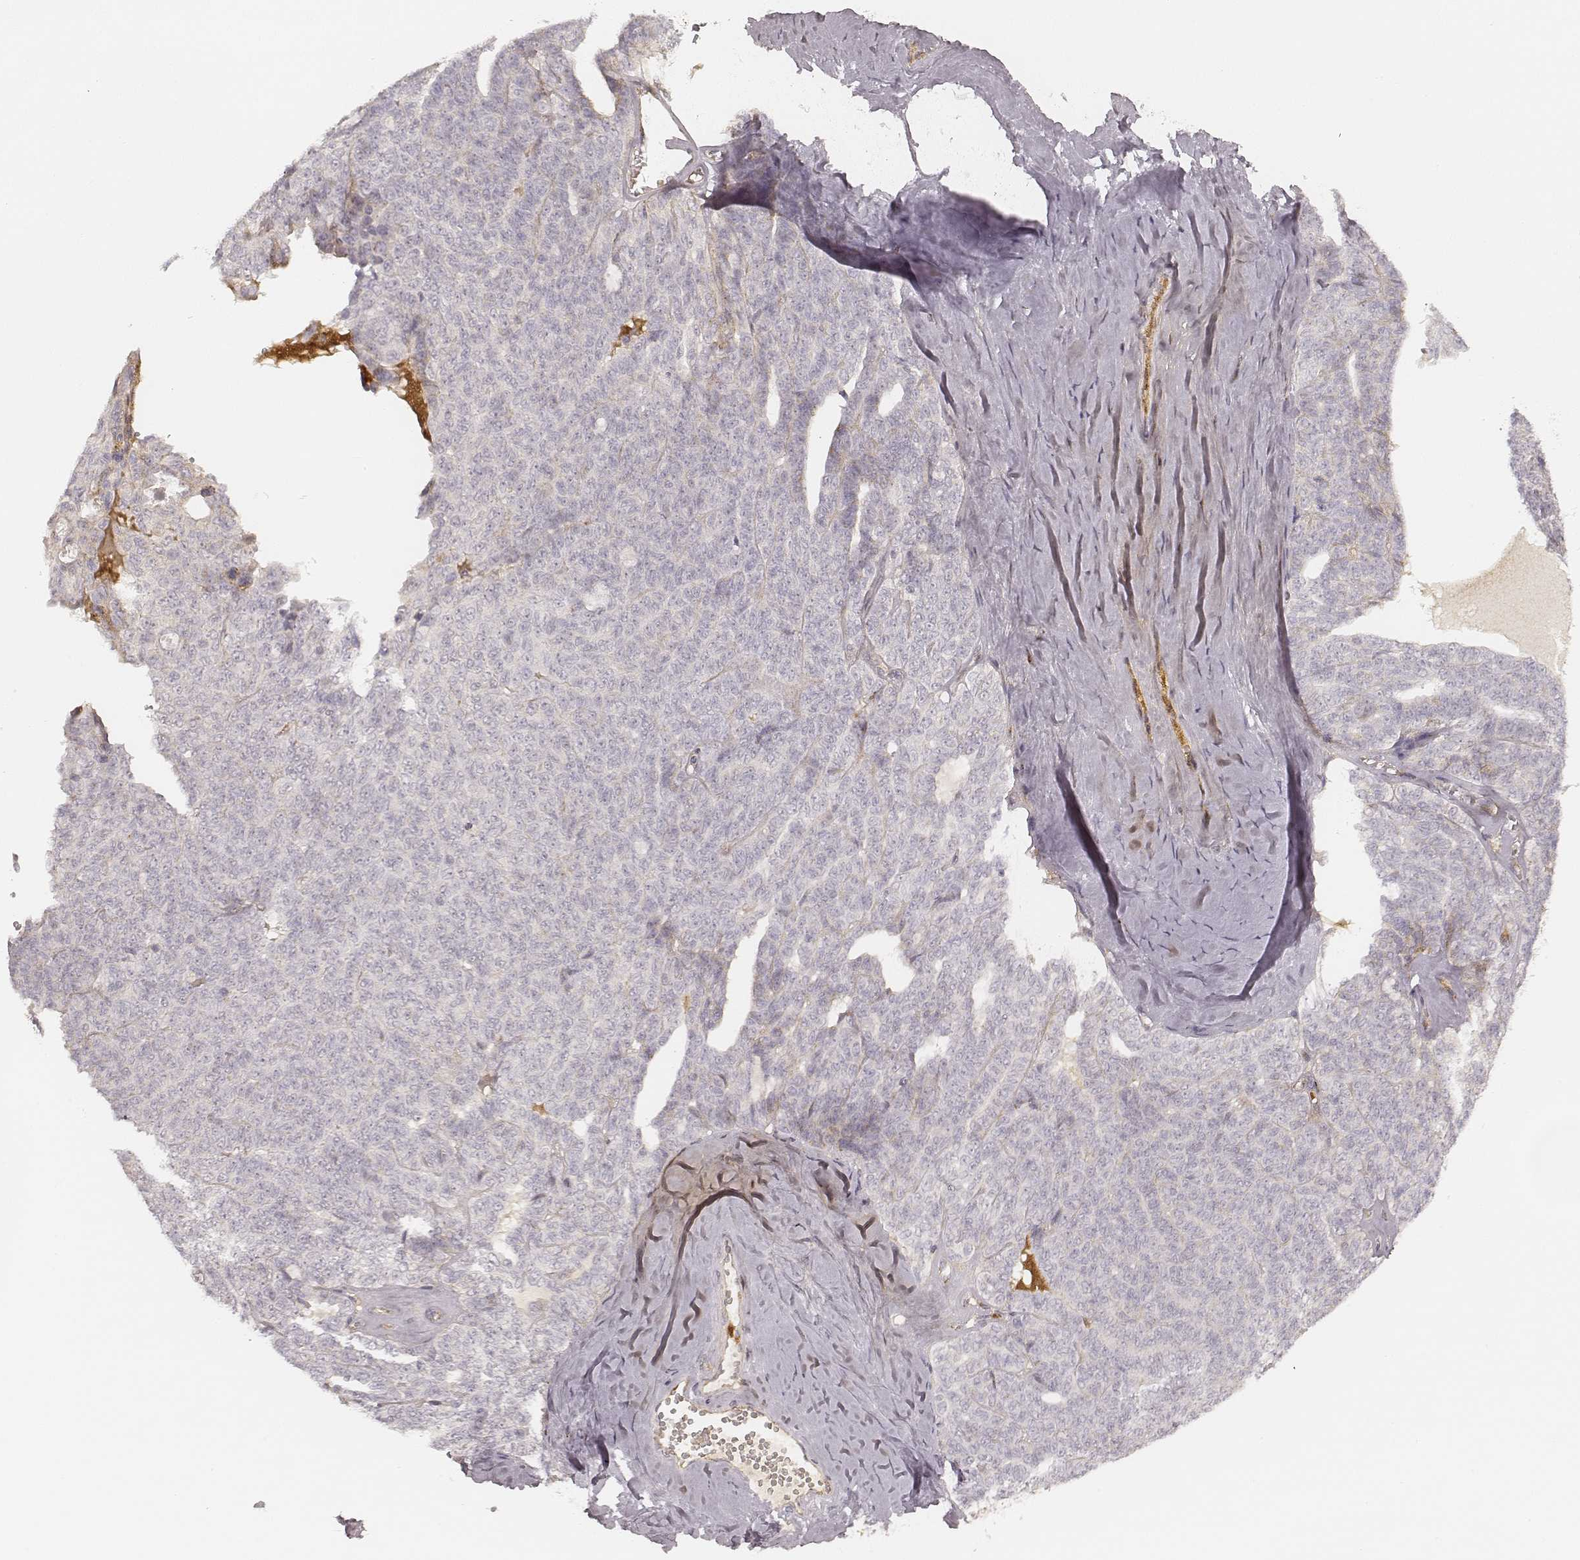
{"staining": {"intensity": "negative", "quantity": "none", "location": "none"}, "tissue": "ovarian cancer", "cell_type": "Tumor cells", "image_type": "cancer", "snomed": [{"axis": "morphology", "description": "Cystadenocarcinoma, serous, NOS"}, {"axis": "topography", "description": "Ovary"}], "caption": "Protein analysis of ovarian cancer (serous cystadenocarcinoma) displays no significant positivity in tumor cells. (DAB immunohistochemistry, high magnification).", "gene": "GORASP2", "patient": {"sex": "female", "age": 71}}